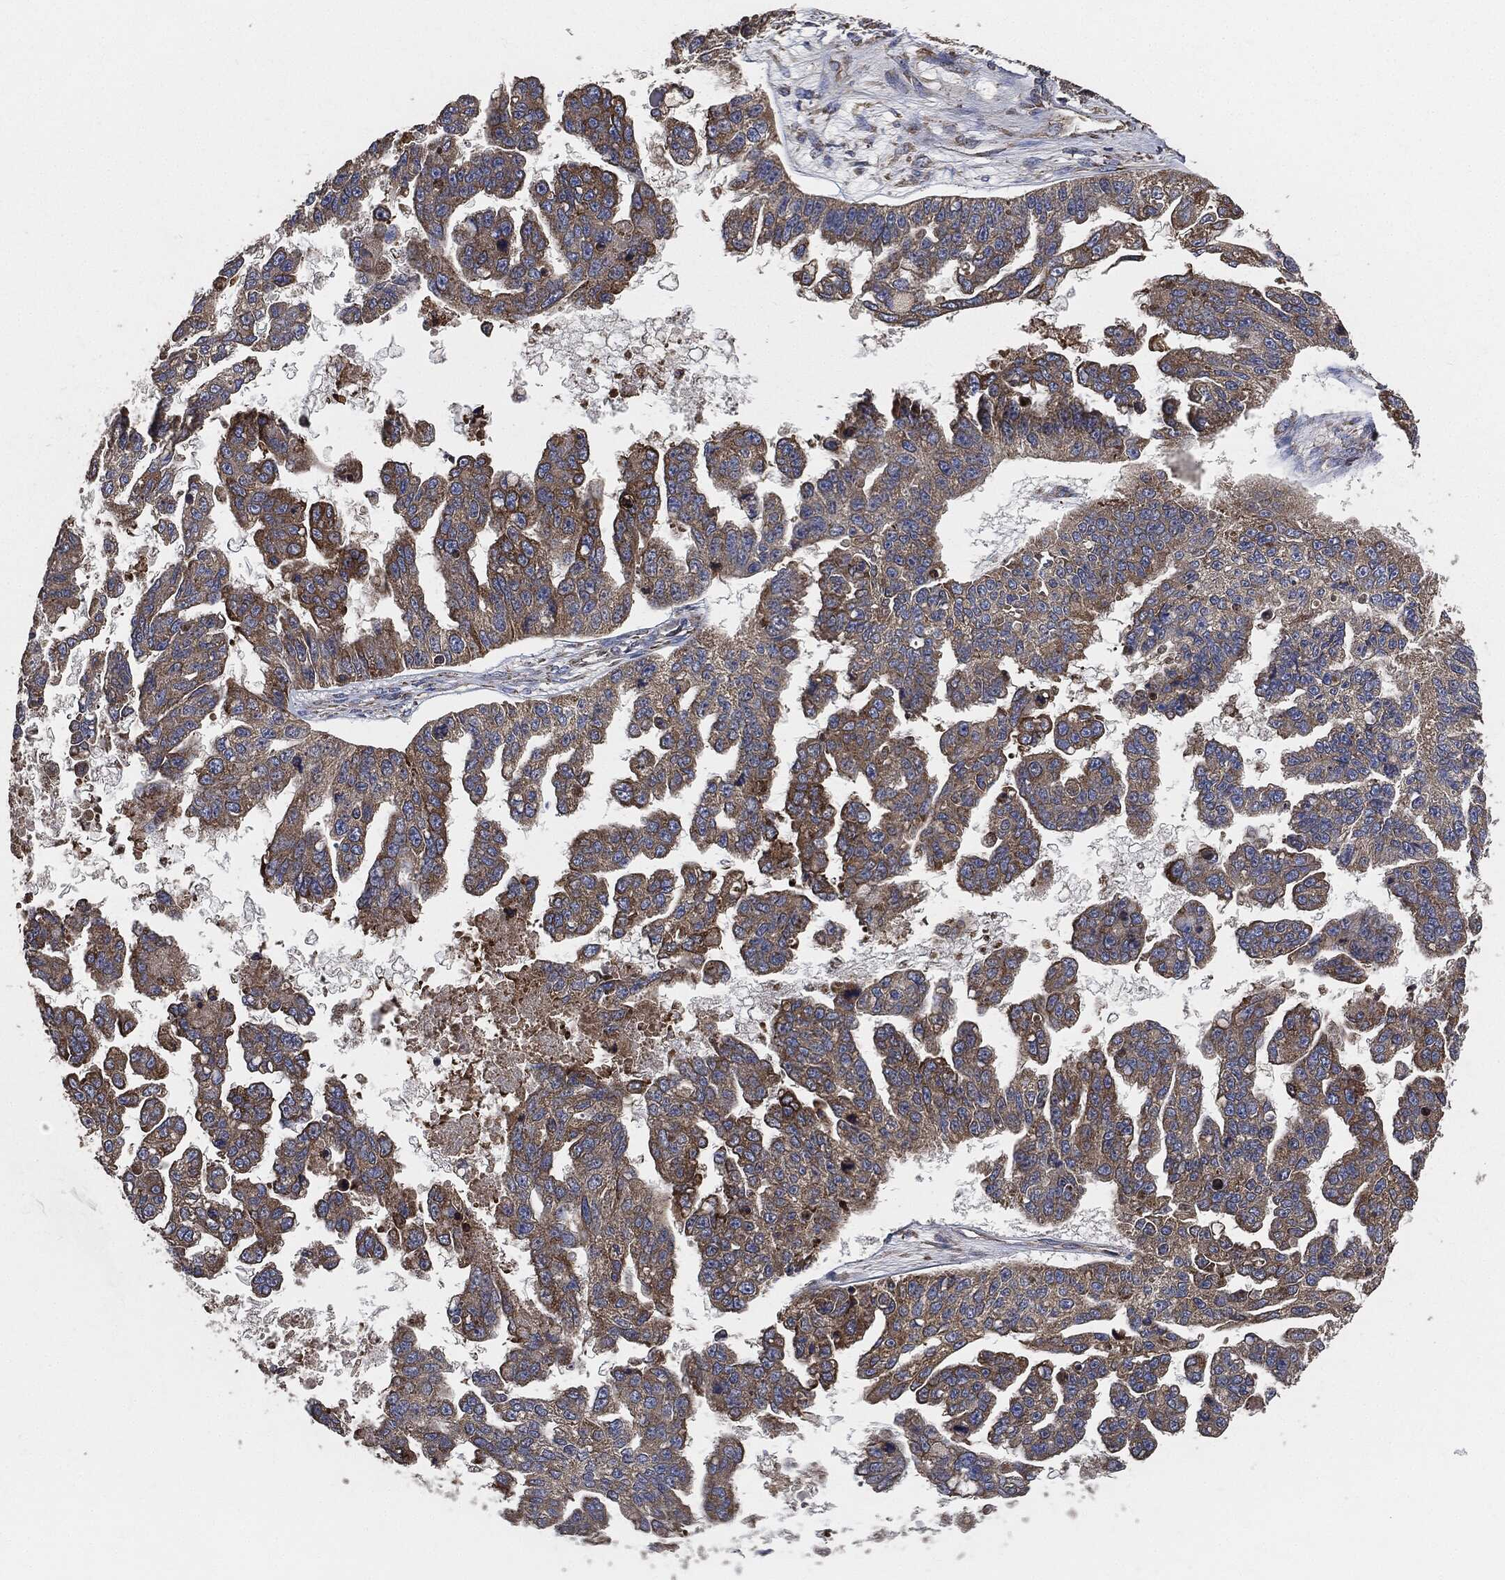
{"staining": {"intensity": "strong", "quantity": "25%-75%", "location": "cytoplasmic/membranous"}, "tissue": "ovarian cancer", "cell_type": "Tumor cells", "image_type": "cancer", "snomed": [{"axis": "morphology", "description": "Cystadenocarcinoma, serous, NOS"}, {"axis": "topography", "description": "Ovary"}], "caption": "Protein staining of ovarian cancer (serous cystadenocarcinoma) tissue reveals strong cytoplasmic/membranous positivity in approximately 25%-75% of tumor cells.", "gene": "STK3", "patient": {"sex": "female", "age": 58}}